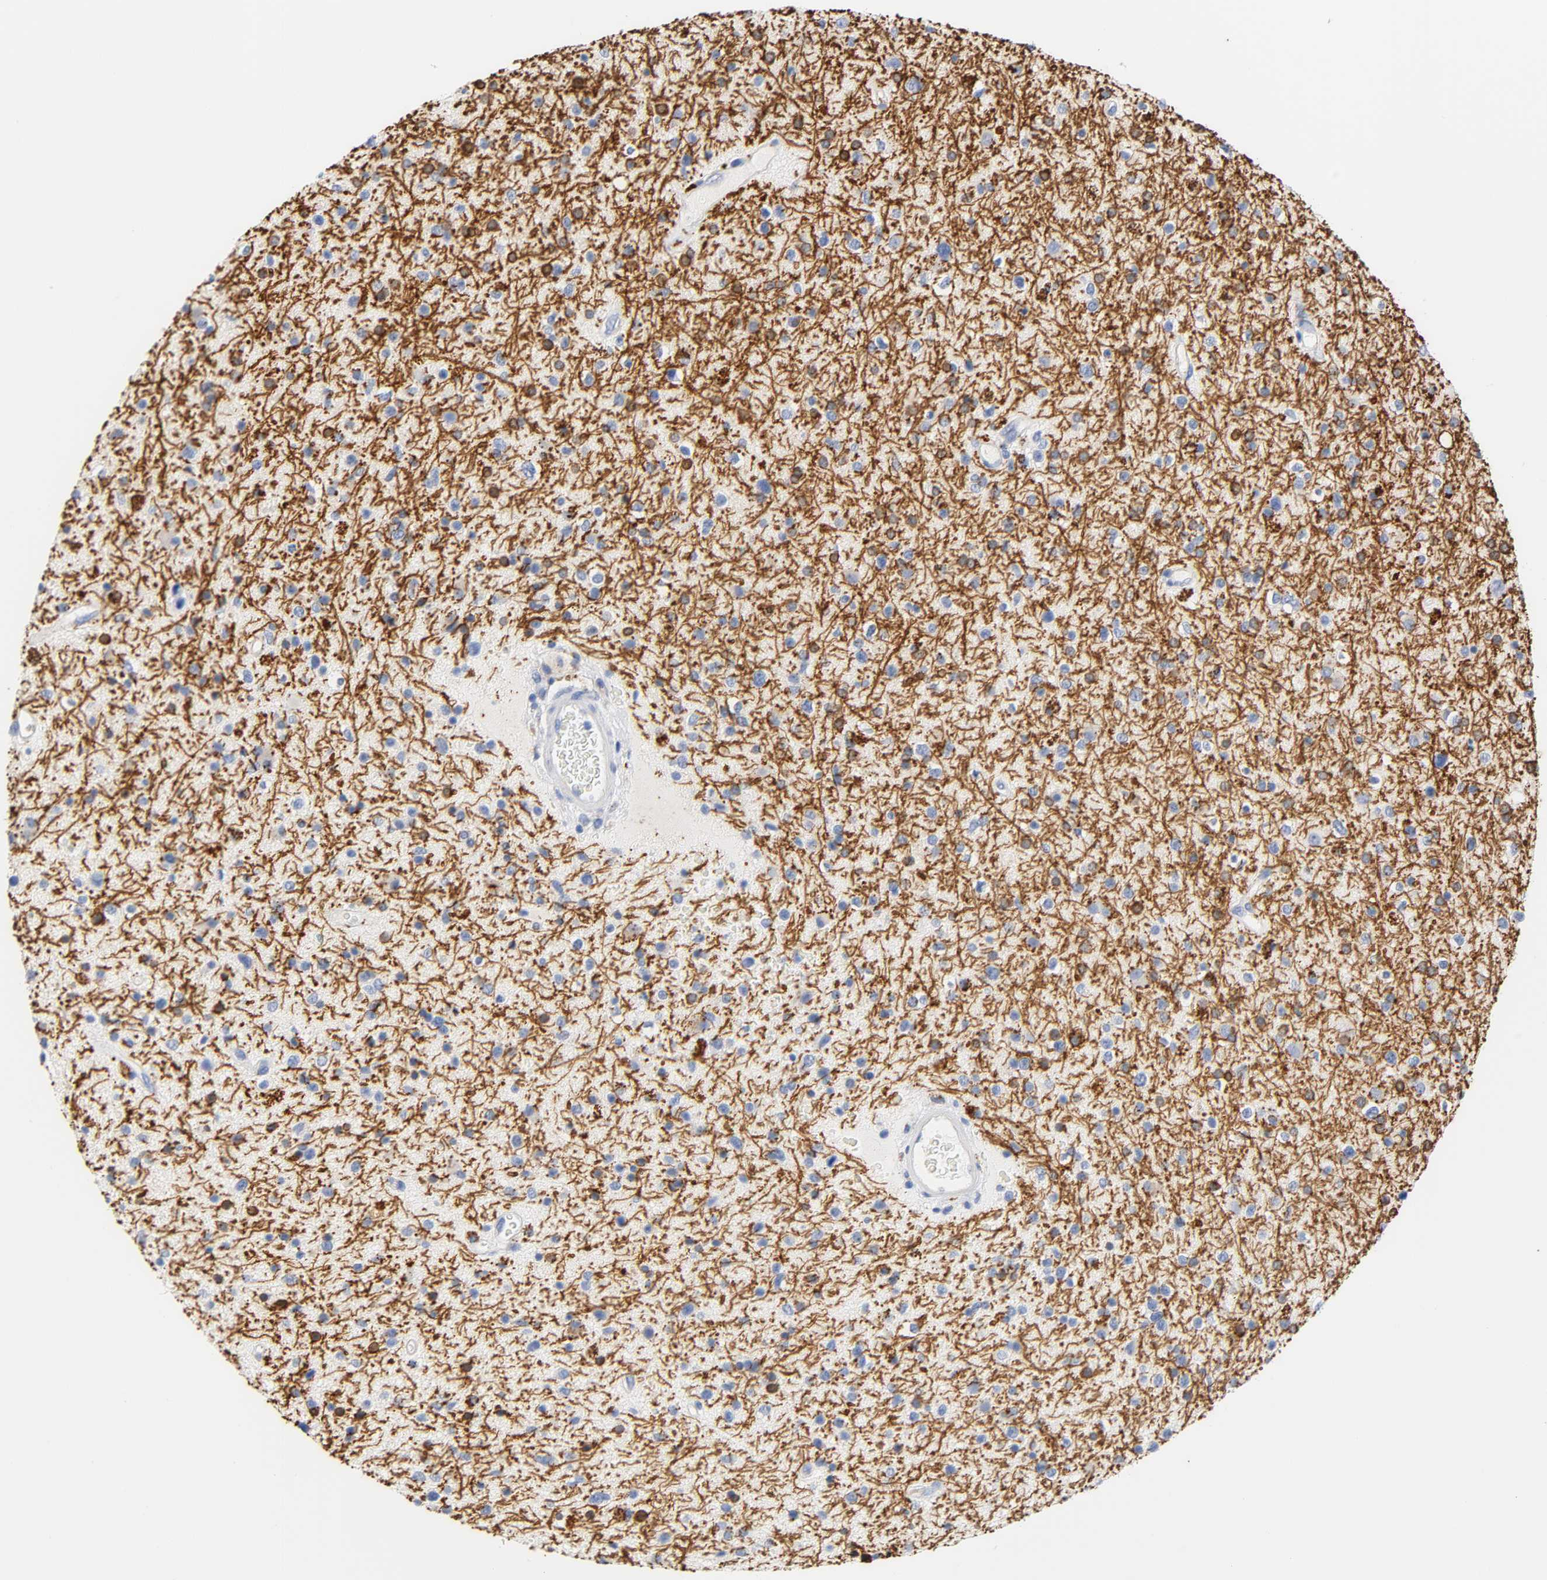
{"staining": {"intensity": "moderate", "quantity": "<25%", "location": "cytoplasmic/membranous"}, "tissue": "glioma", "cell_type": "Tumor cells", "image_type": "cancer", "snomed": [{"axis": "morphology", "description": "Glioma, malignant, High grade"}, {"axis": "topography", "description": "Brain"}], "caption": "A low amount of moderate cytoplasmic/membranous expression is identified in about <25% of tumor cells in glioma tissue.", "gene": "PLP1", "patient": {"sex": "male", "age": 33}}